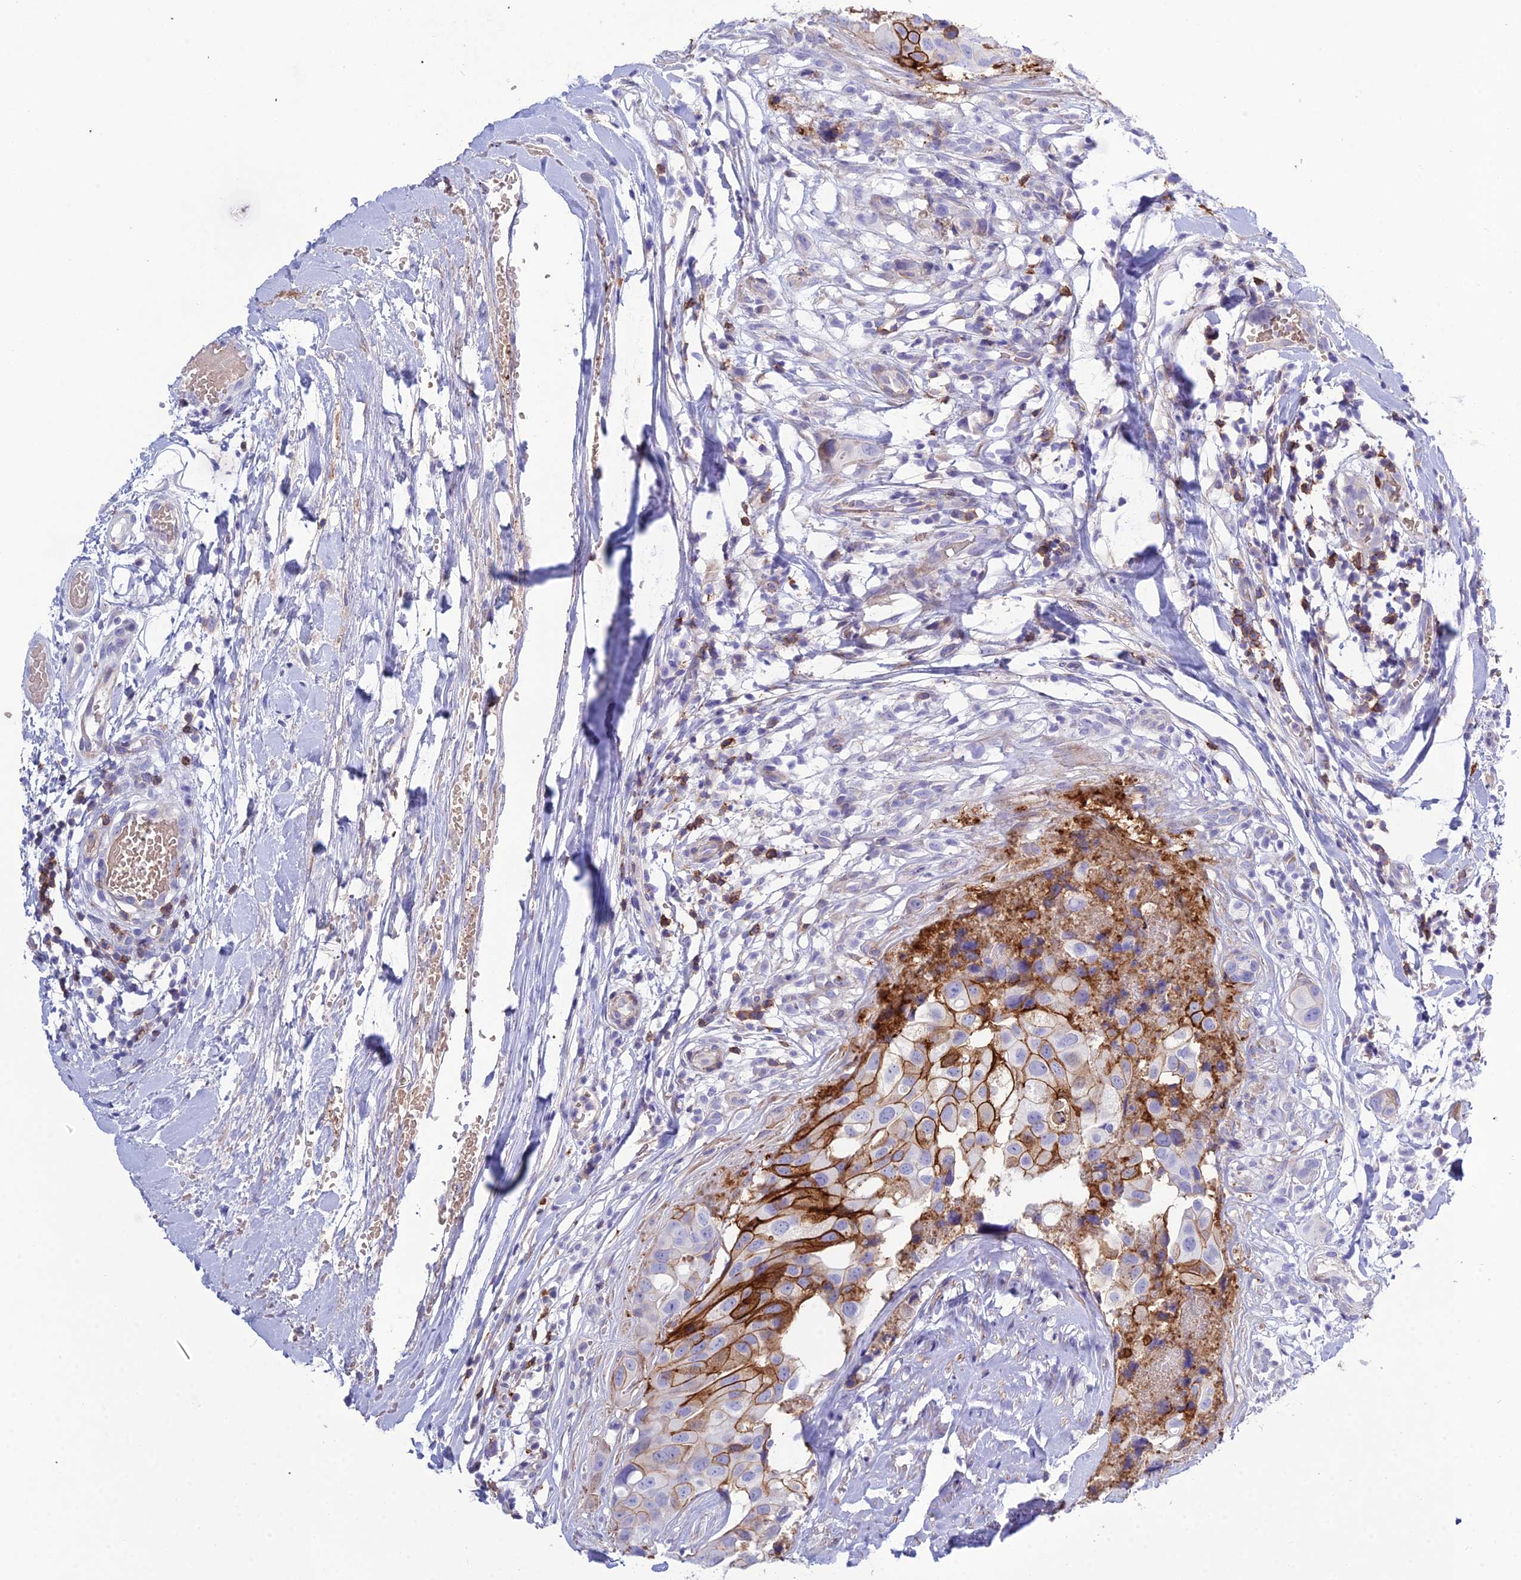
{"staining": {"intensity": "moderate", "quantity": ">75%", "location": "cytoplasmic/membranous"}, "tissue": "head and neck cancer", "cell_type": "Tumor cells", "image_type": "cancer", "snomed": [{"axis": "morphology", "description": "Adenocarcinoma, NOS"}, {"axis": "morphology", "description": "Adenocarcinoma, metastatic, NOS"}, {"axis": "topography", "description": "Head-Neck"}], "caption": "This is an image of IHC staining of head and neck metastatic adenocarcinoma, which shows moderate staining in the cytoplasmic/membranous of tumor cells.", "gene": "OR1Q1", "patient": {"sex": "male", "age": 75}}